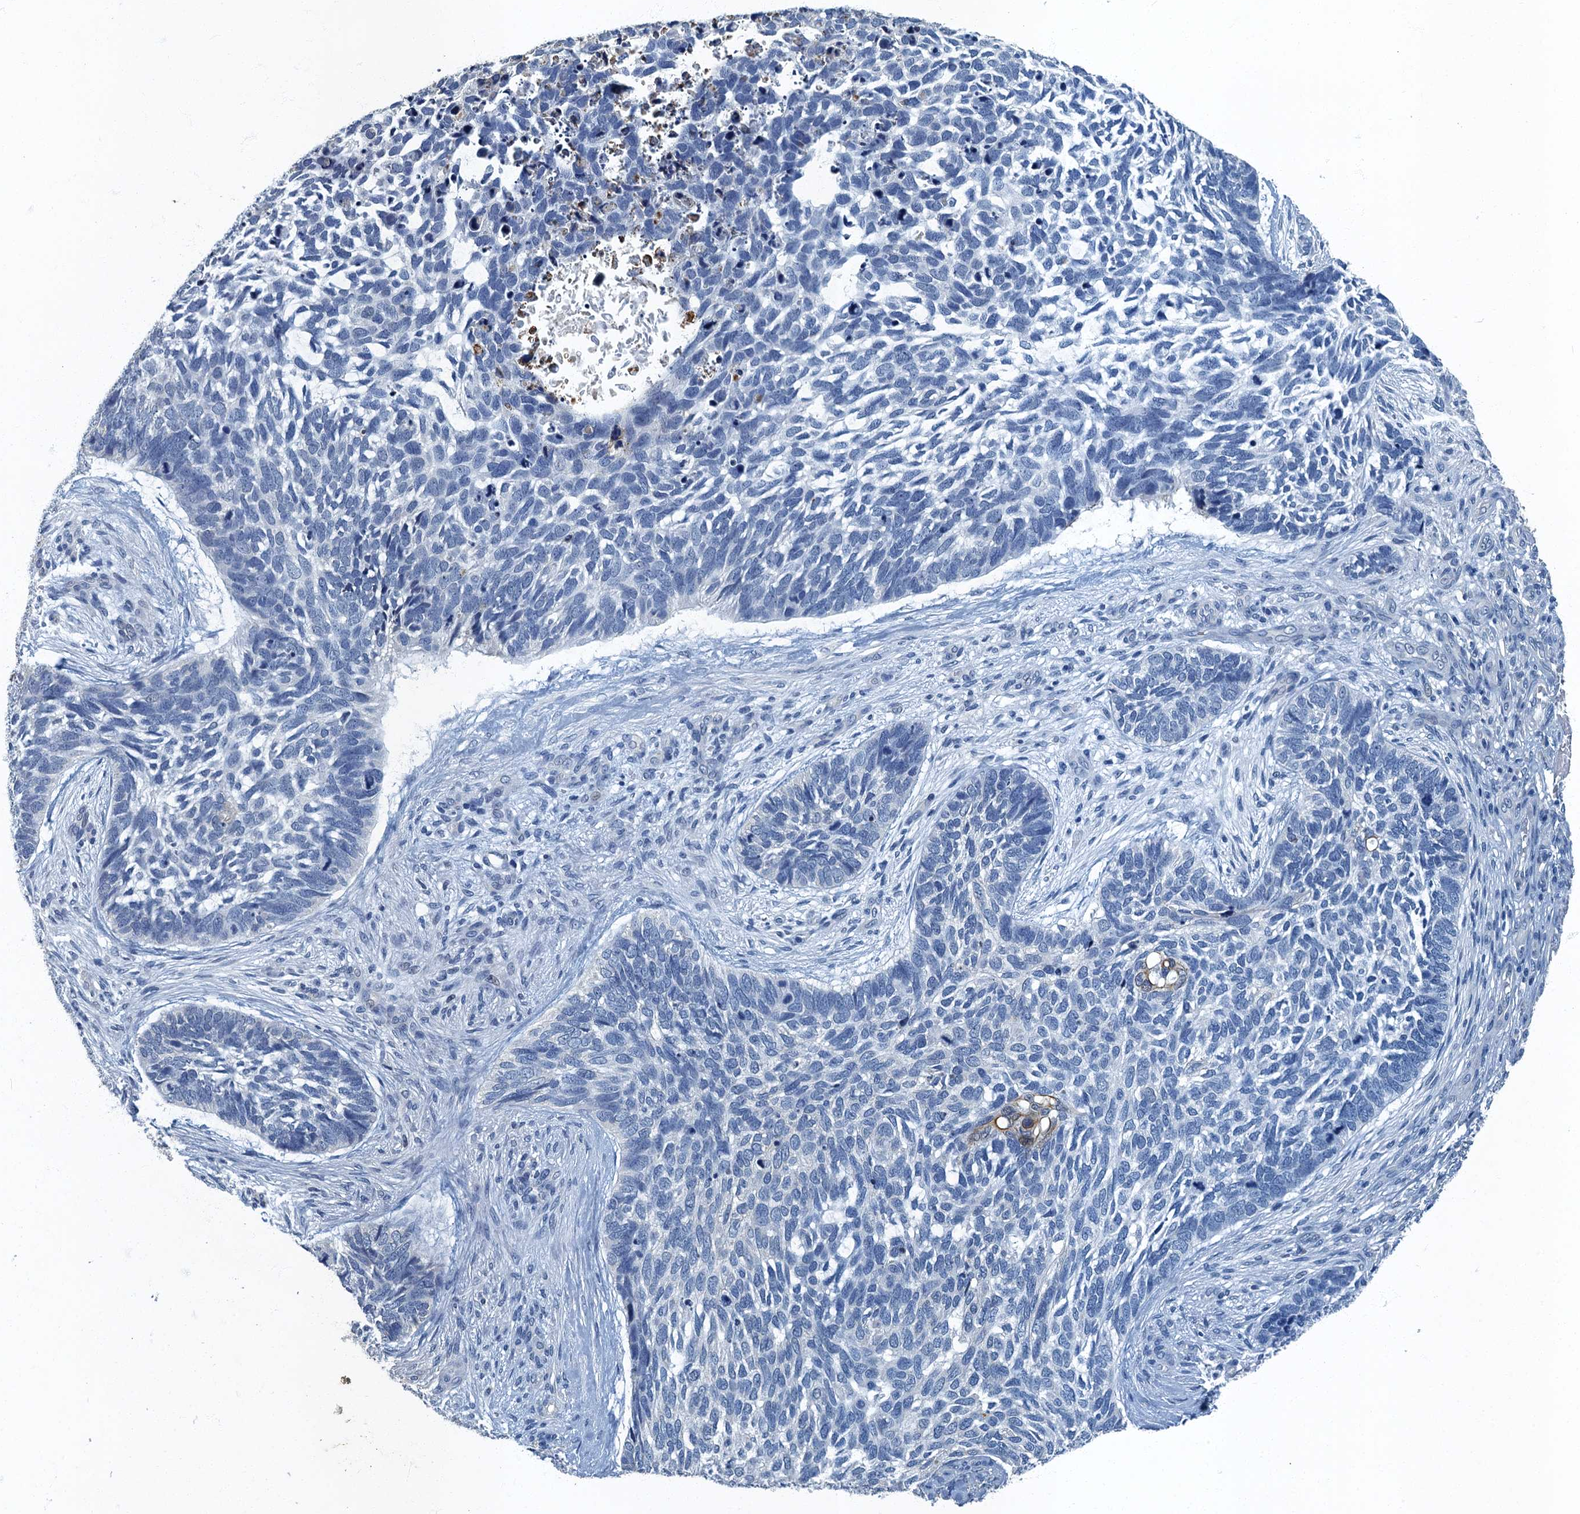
{"staining": {"intensity": "negative", "quantity": "none", "location": "none"}, "tissue": "skin cancer", "cell_type": "Tumor cells", "image_type": "cancer", "snomed": [{"axis": "morphology", "description": "Basal cell carcinoma"}, {"axis": "topography", "description": "Skin"}], "caption": "The histopathology image reveals no significant staining in tumor cells of basal cell carcinoma (skin).", "gene": "GADL1", "patient": {"sex": "male", "age": 88}}